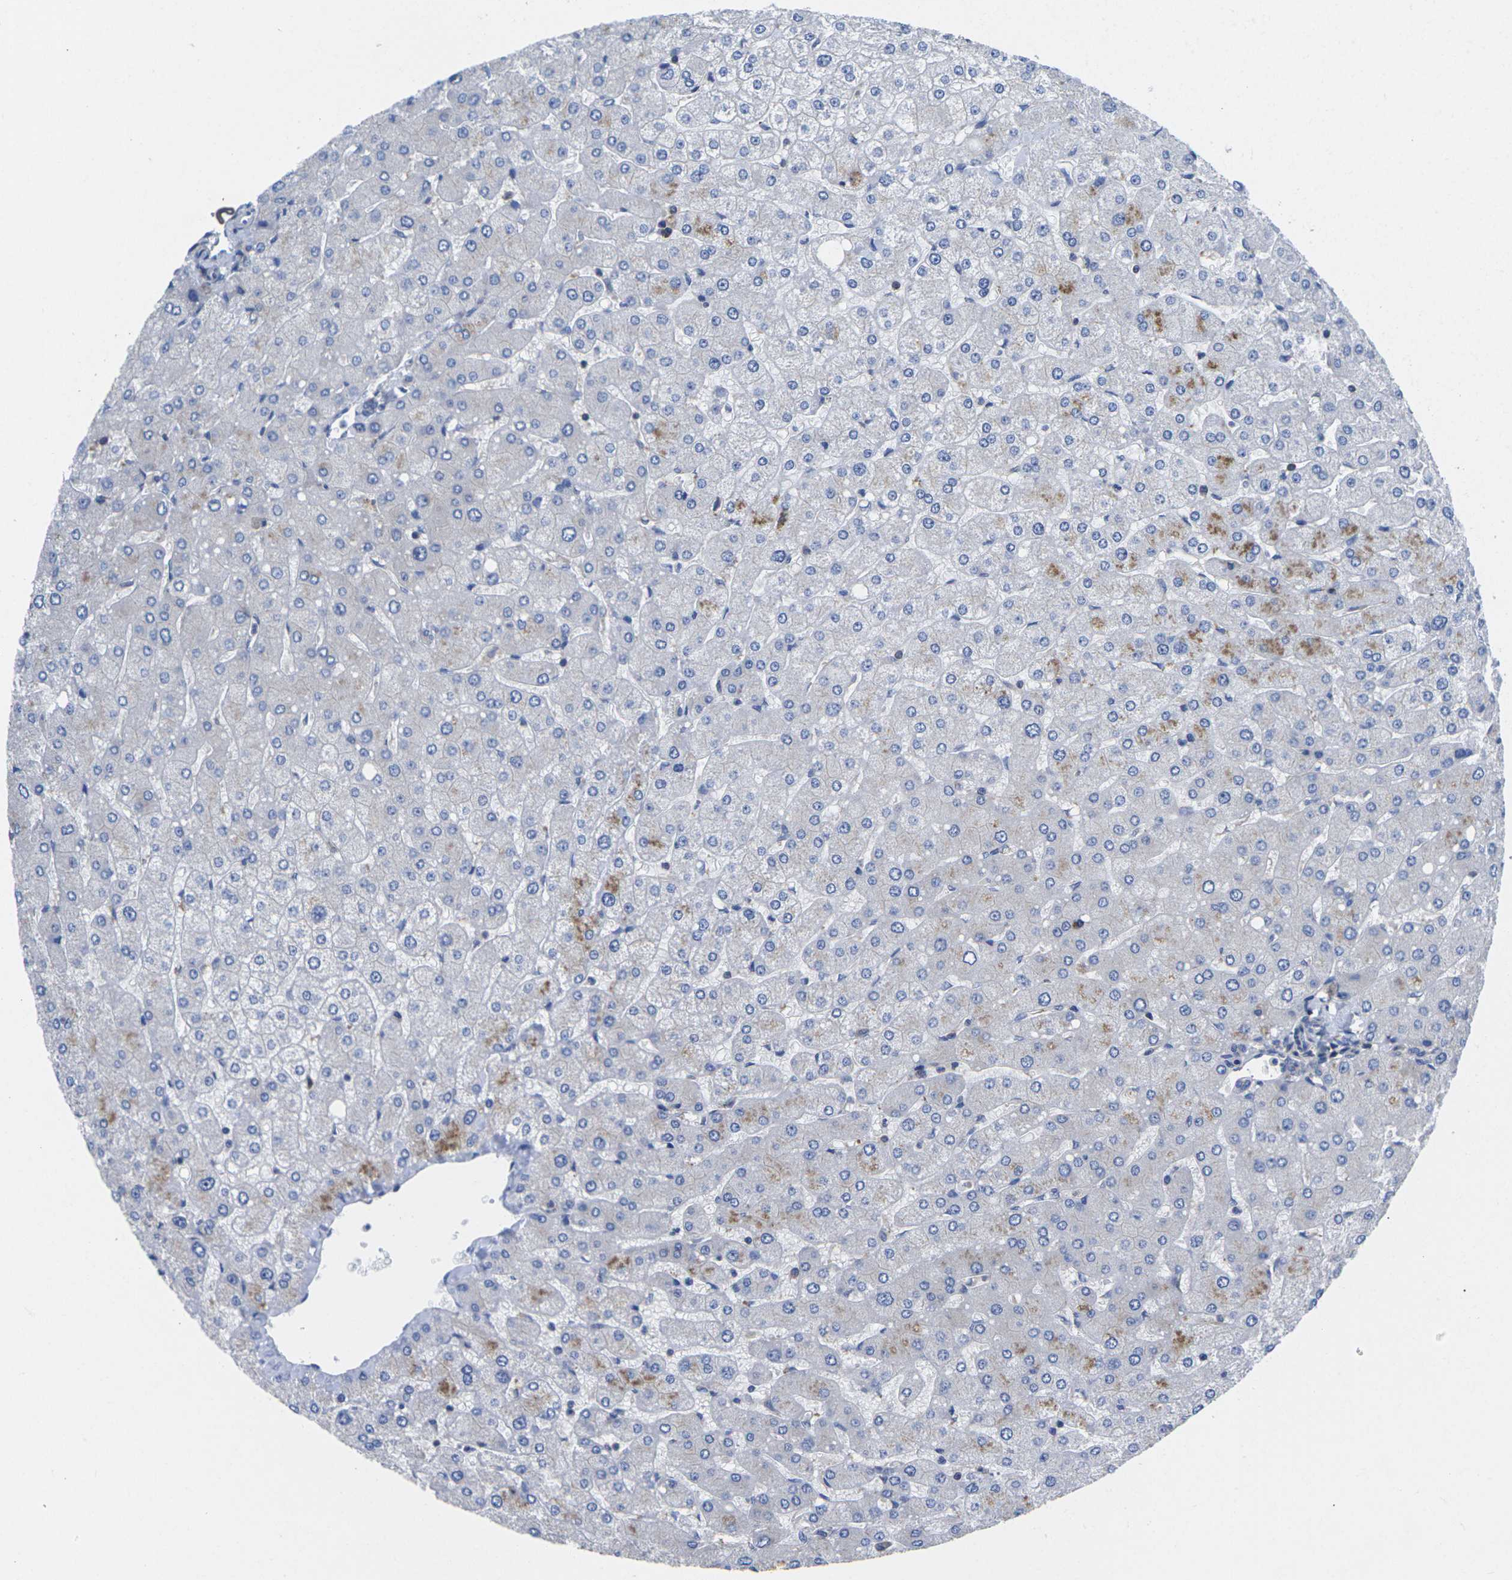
{"staining": {"intensity": "negative", "quantity": "none", "location": "none"}, "tissue": "liver", "cell_type": "Cholangiocytes", "image_type": "normal", "snomed": [{"axis": "morphology", "description": "Normal tissue, NOS"}, {"axis": "topography", "description": "Liver"}], "caption": "This is an immunohistochemistry (IHC) photomicrograph of normal liver. There is no positivity in cholangiocytes.", "gene": "TMCC2", "patient": {"sex": "male", "age": 55}}